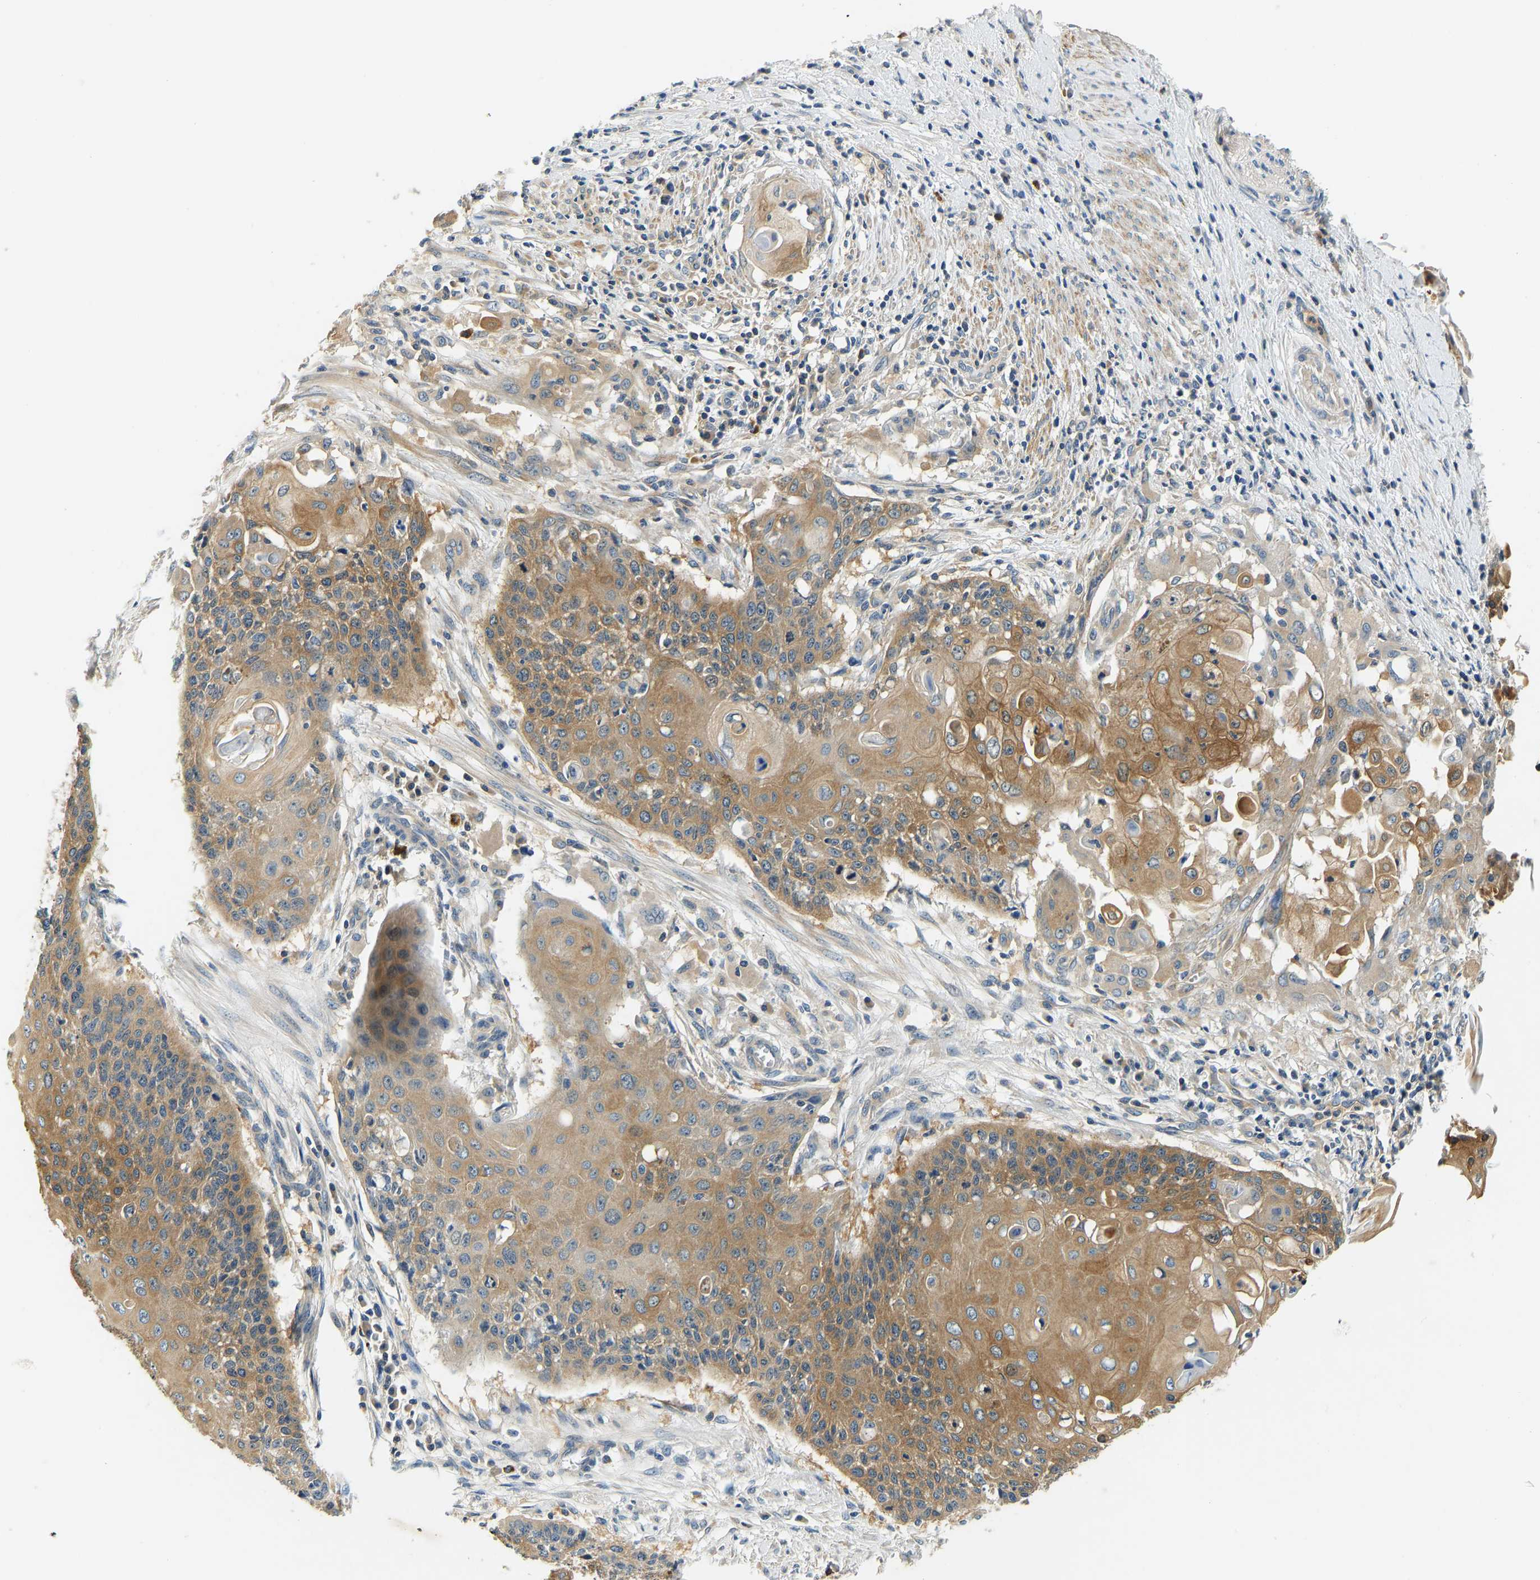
{"staining": {"intensity": "moderate", "quantity": ">75%", "location": "cytoplasmic/membranous"}, "tissue": "cervical cancer", "cell_type": "Tumor cells", "image_type": "cancer", "snomed": [{"axis": "morphology", "description": "Squamous cell carcinoma, NOS"}, {"axis": "topography", "description": "Cervix"}], "caption": "Protein expression analysis of squamous cell carcinoma (cervical) reveals moderate cytoplasmic/membranous staining in approximately >75% of tumor cells.", "gene": "RESF1", "patient": {"sex": "female", "age": 39}}